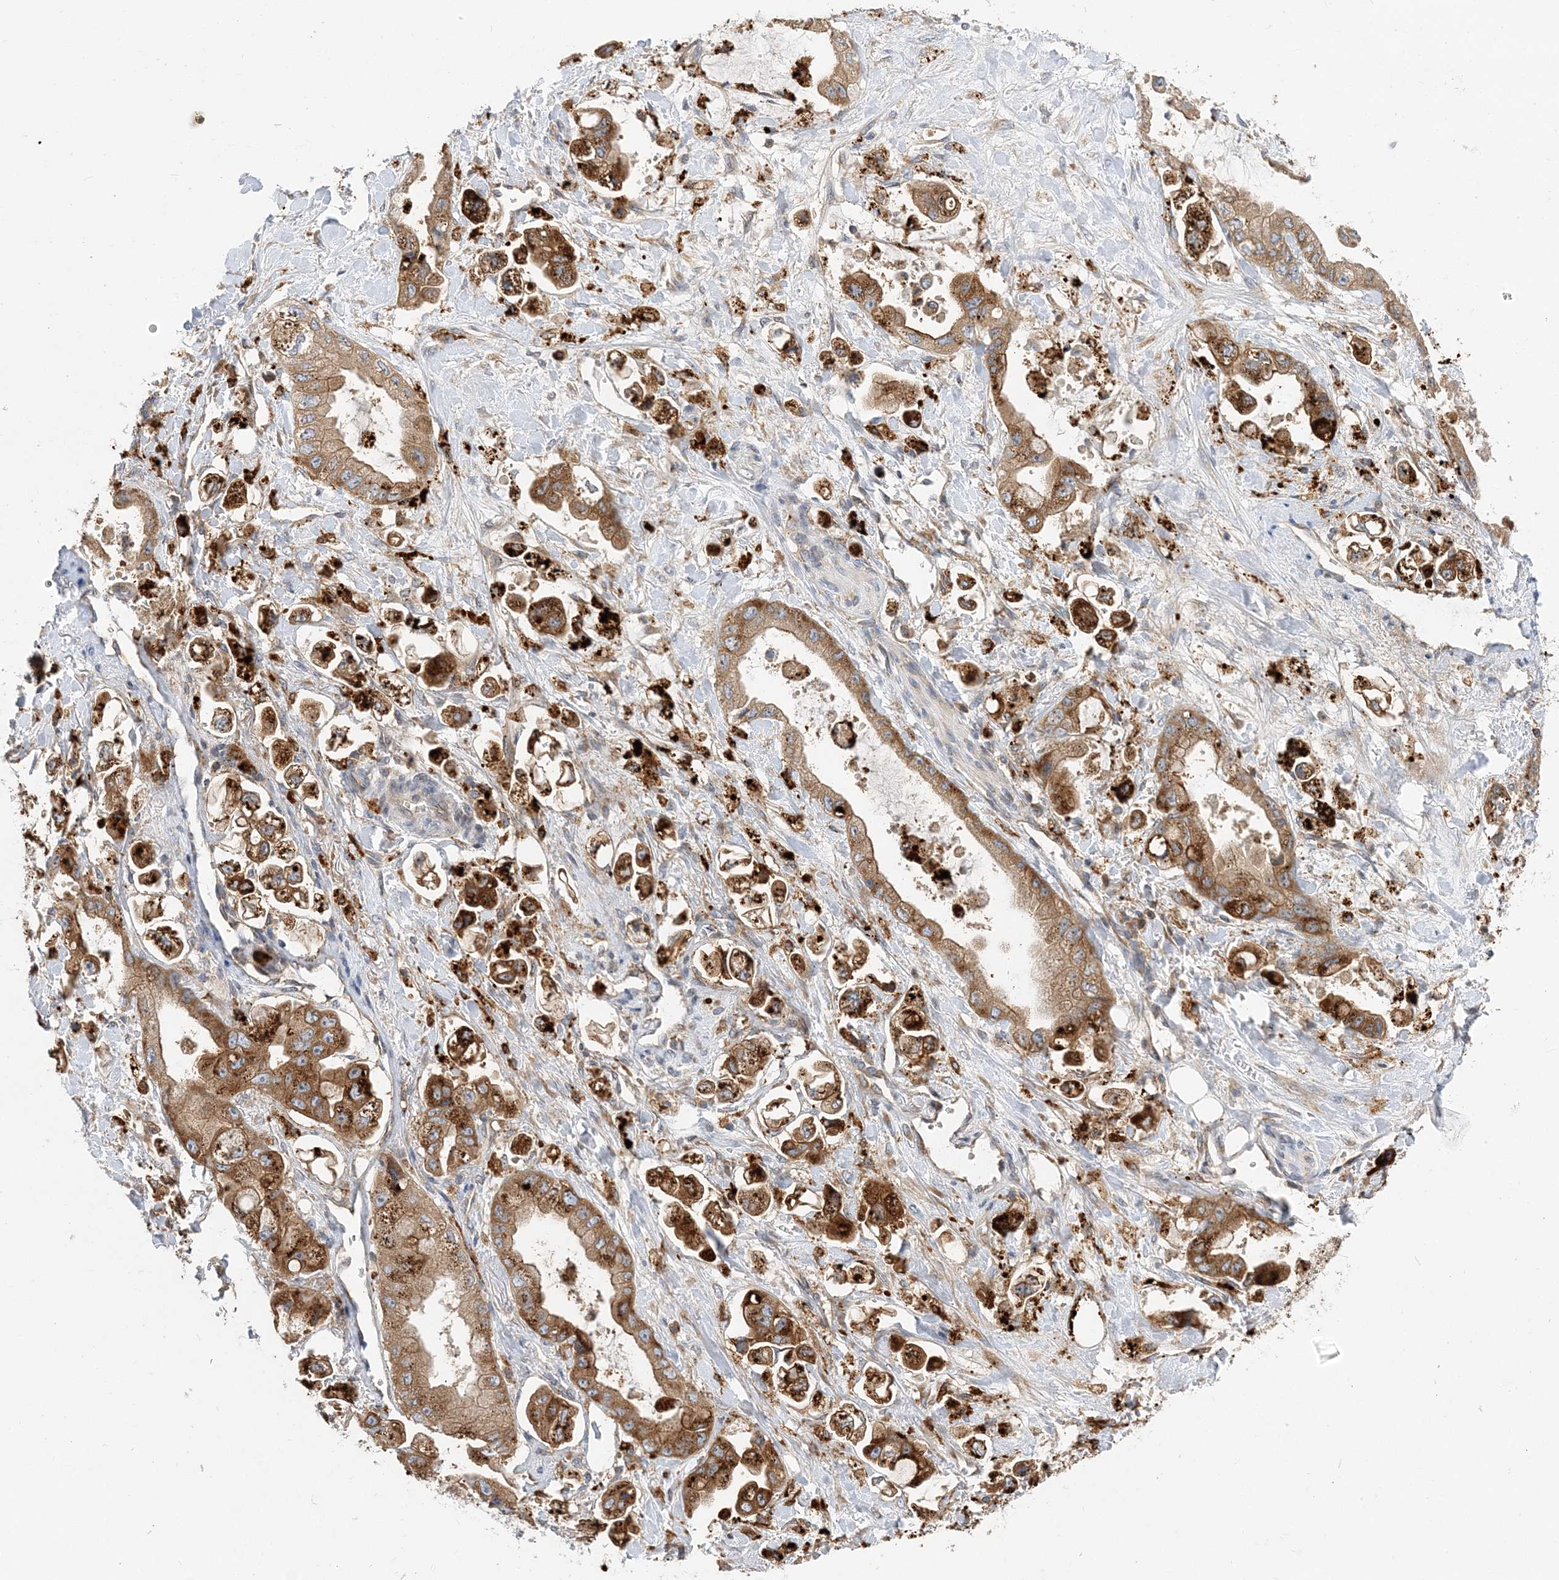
{"staining": {"intensity": "strong", "quantity": ">75%", "location": "cytoplasmic/membranous"}, "tissue": "stomach cancer", "cell_type": "Tumor cells", "image_type": "cancer", "snomed": [{"axis": "morphology", "description": "Adenocarcinoma, NOS"}, {"axis": "topography", "description": "Stomach"}], "caption": "Adenocarcinoma (stomach) was stained to show a protein in brown. There is high levels of strong cytoplasmic/membranous staining in approximately >75% of tumor cells. The protein is stained brown, and the nuclei are stained in blue (DAB IHC with brightfield microscopy, high magnification).", "gene": "LARP4B", "patient": {"sex": "male", "age": 62}}